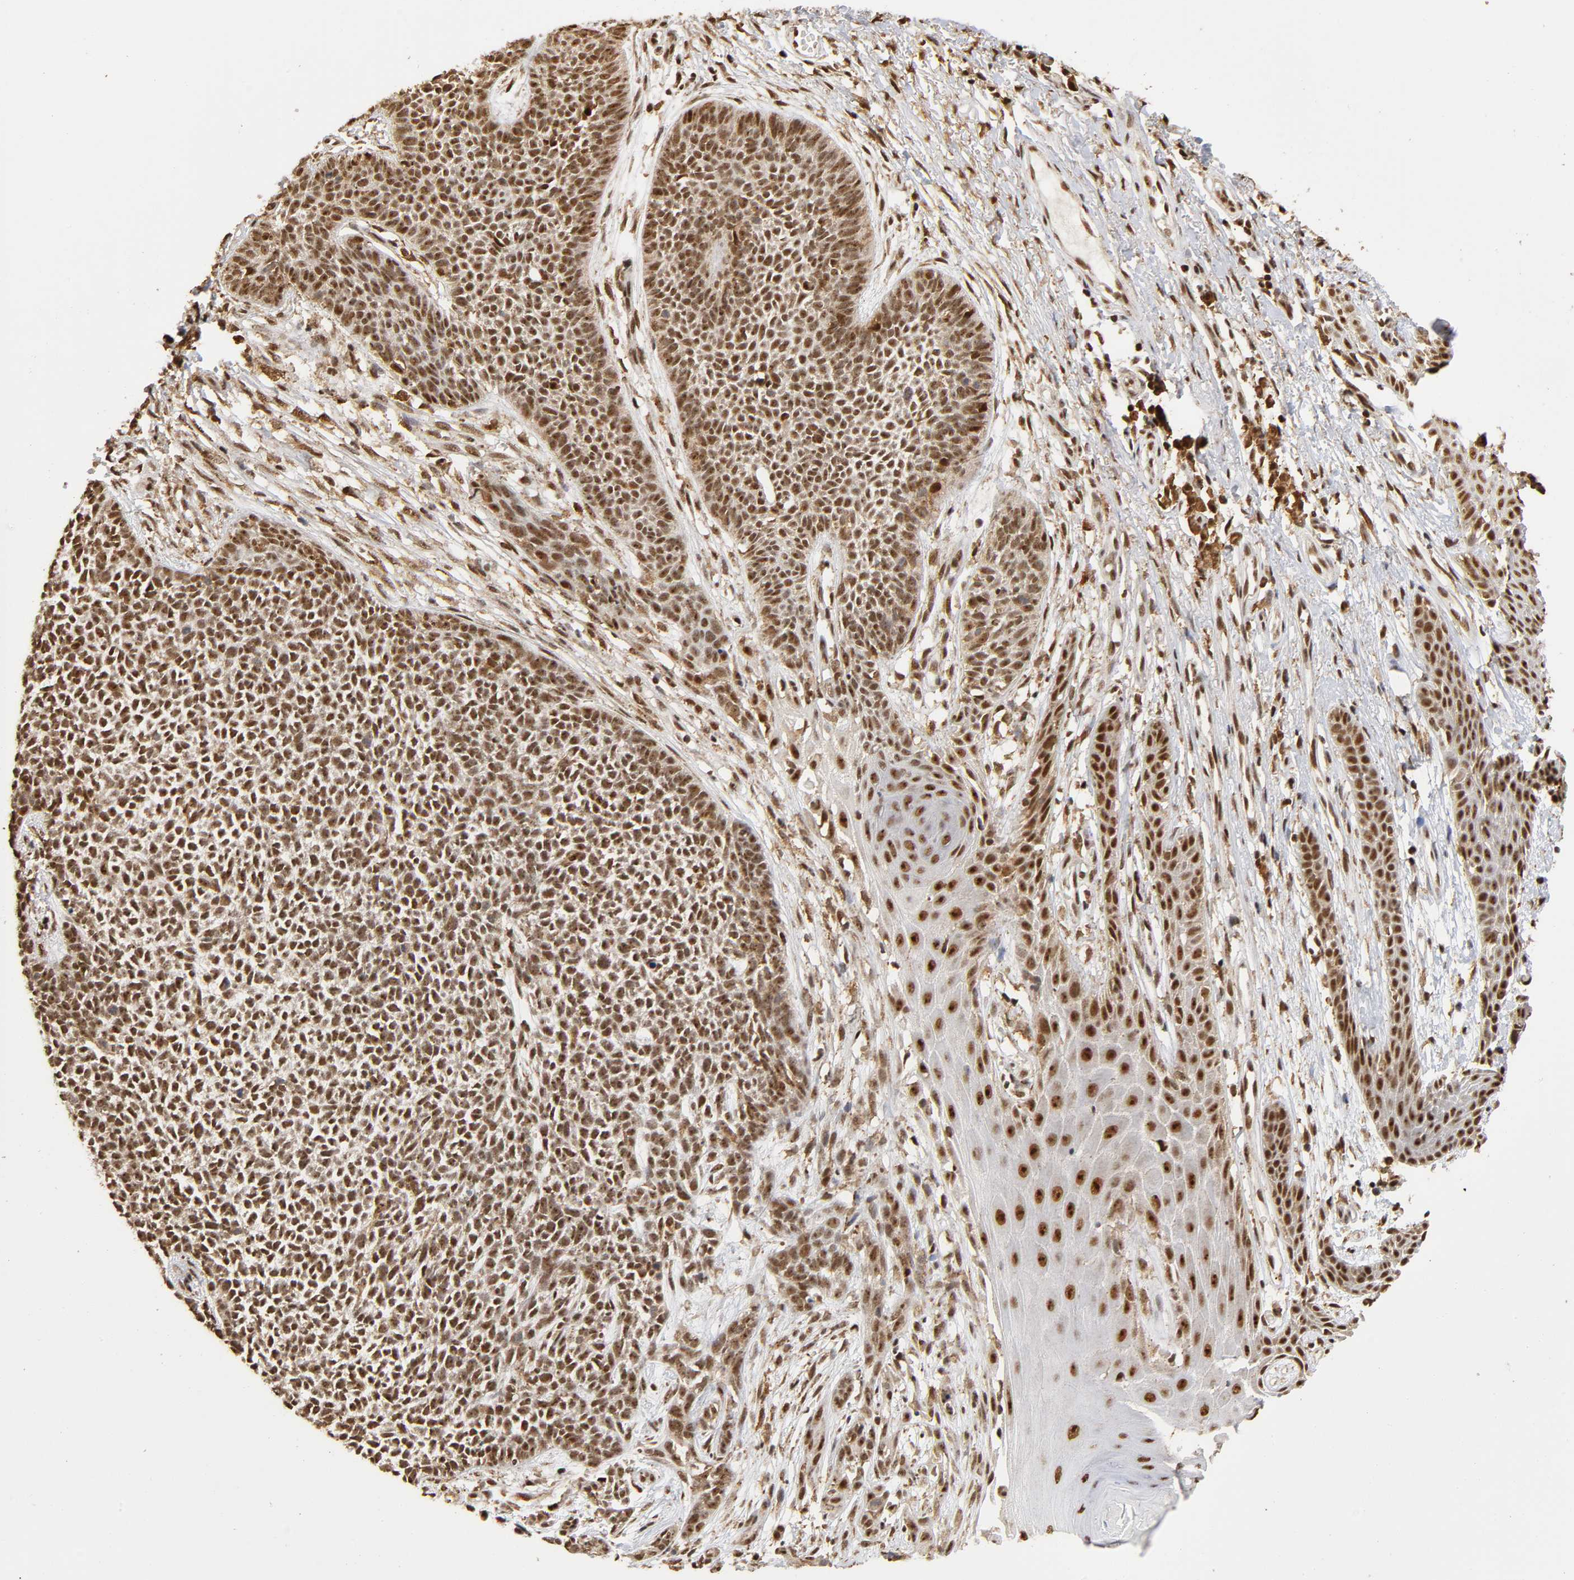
{"staining": {"intensity": "strong", "quantity": ">75%", "location": "nuclear"}, "tissue": "skin cancer", "cell_type": "Tumor cells", "image_type": "cancer", "snomed": [{"axis": "morphology", "description": "Basal cell carcinoma"}, {"axis": "topography", "description": "Skin"}], "caption": "This histopathology image shows IHC staining of human skin basal cell carcinoma, with high strong nuclear staining in about >75% of tumor cells.", "gene": "RNF122", "patient": {"sex": "female", "age": 84}}